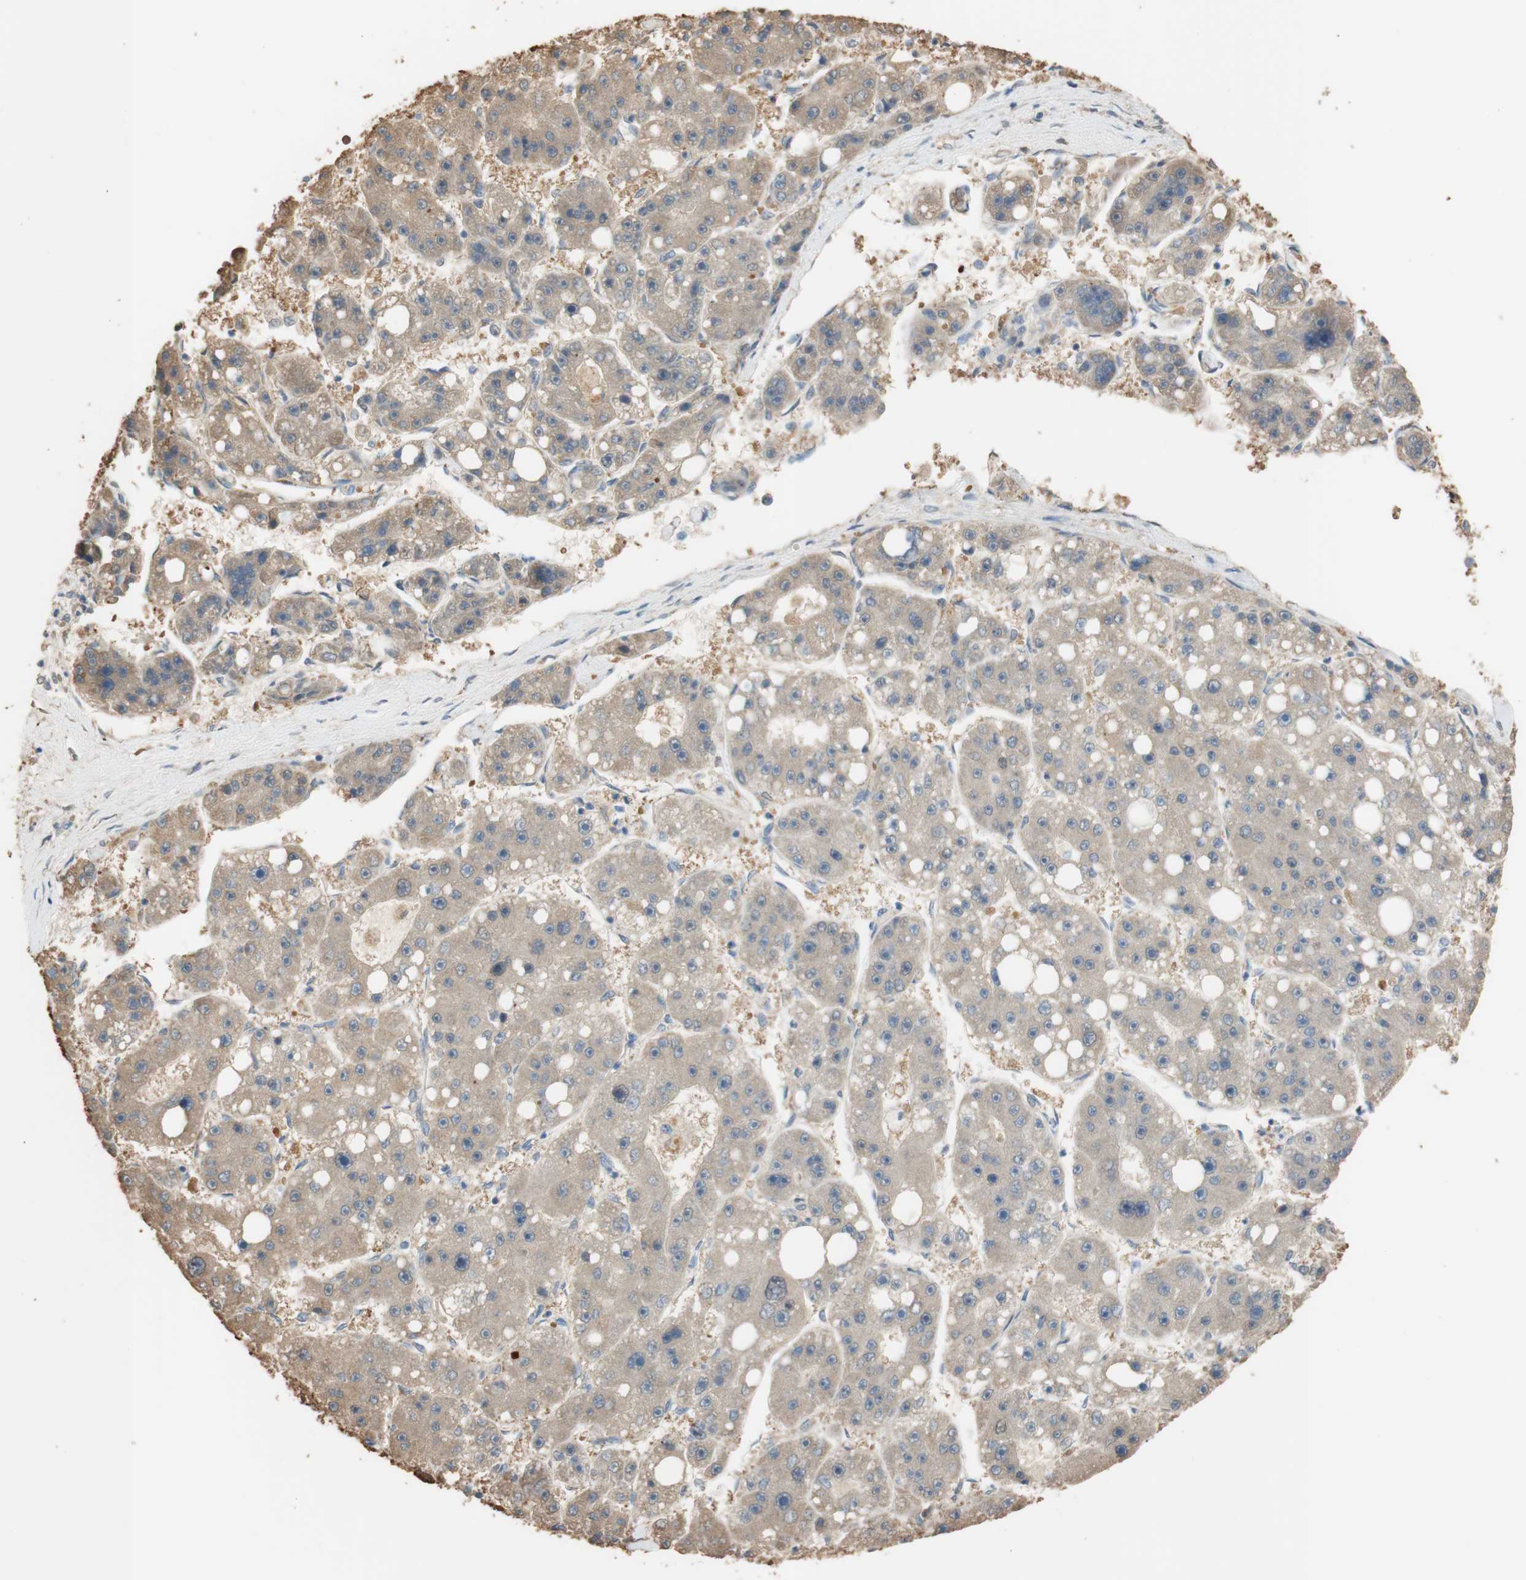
{"staining": {"intensity": "weak", "quantity": ">75%", "location": "cytoplasmic/membranous"}, "tissue": "liver cancer", "cell_type": "Tumor cells", "image_type": "cancer", "snomed": [{"axis": "morphology", "description": "Carcinoma, Hepatocellular, NOS"}, {"axis": "topography", "description": "Liver"}], "caption": "Immunohistochemical staining of human liver hepatocellular carcinoma demonstrates low levels of weak cytoplasmic/membranous positivity in about >75% of tumor cells.", "gene": "ALDH1A2", "patient": {"sex": "female", "age": 61}}